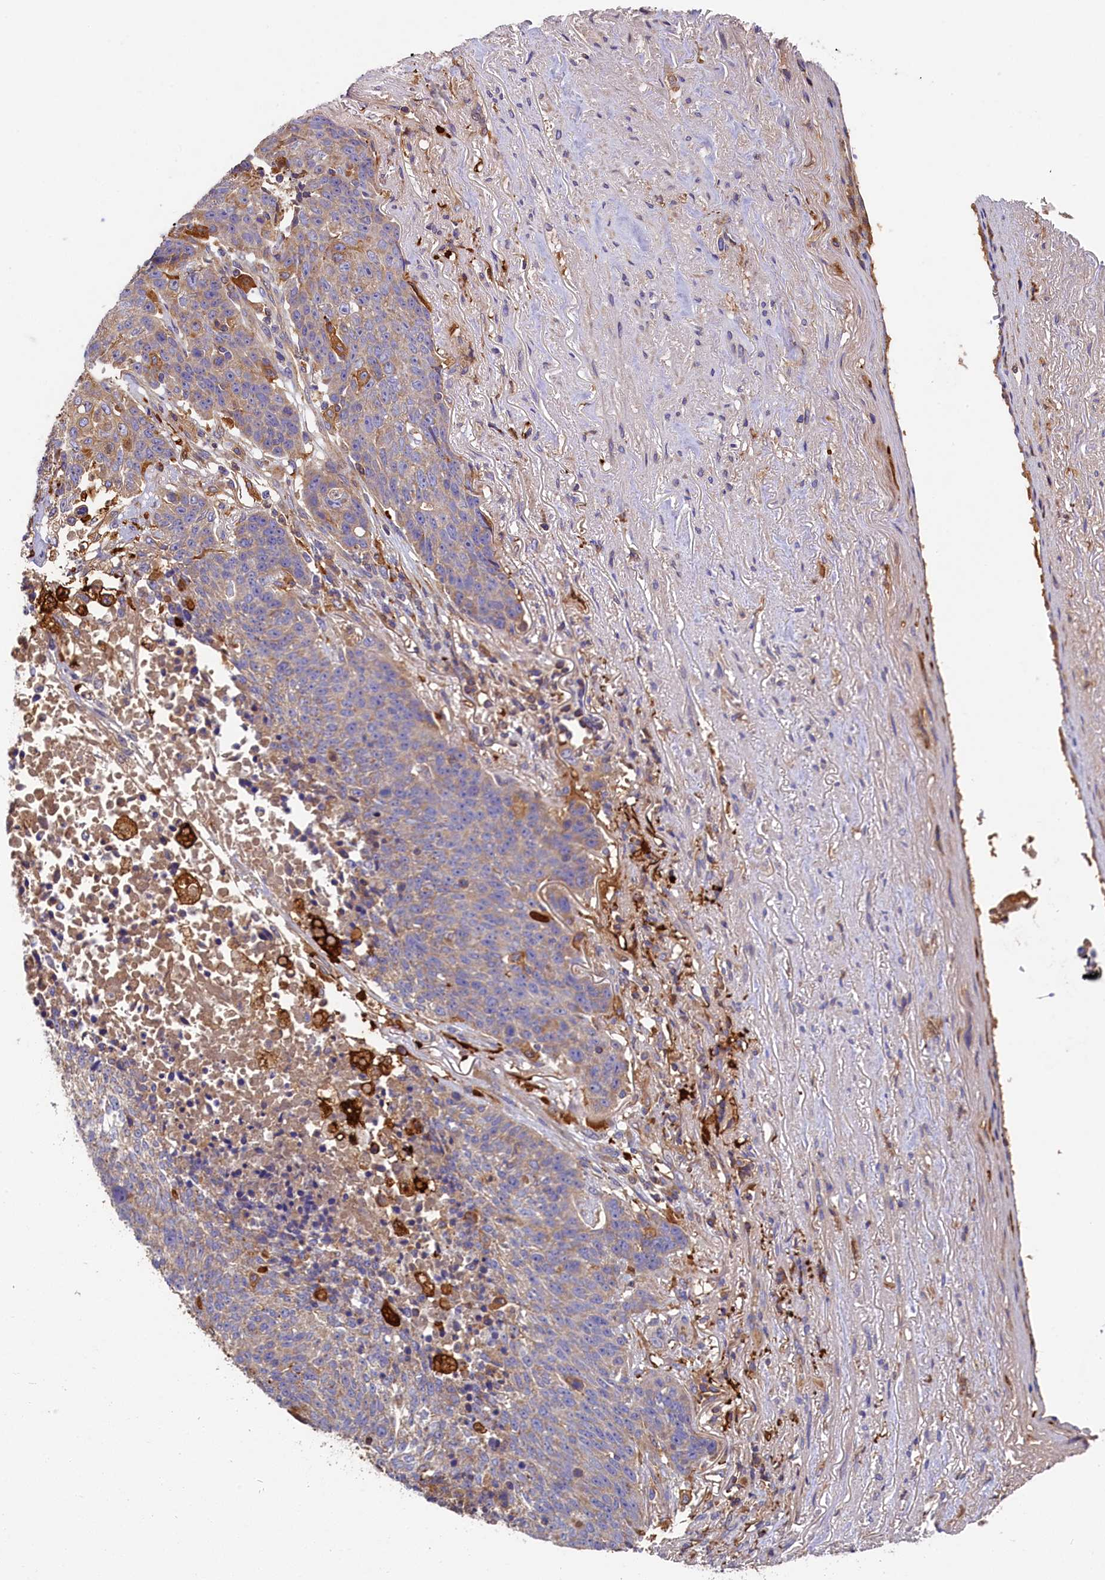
{"staining": {"intensity": "weak", "quantity": "<25%", "location": "cytoplasmic/membranous"}, "tissue": "lung cancer", "cell_type": "Tumor cells", "image_type": "cancer", "snomed": [{"axis": "morphology", "description": "Normal tissue, NOS"}, {"axis": "morphology", "description": "Squamous cell carcinoma, NOS"}, {"axis": "topography", "description": "Lymph node"}, {"axis": "topography", "description": "Lung"}], "caption": "Human lung cancer stained for a protein using IHC shows no staining in tumor cells.", "gene": "SEC31B", "patient": {"sex": "male", "age": 66}}